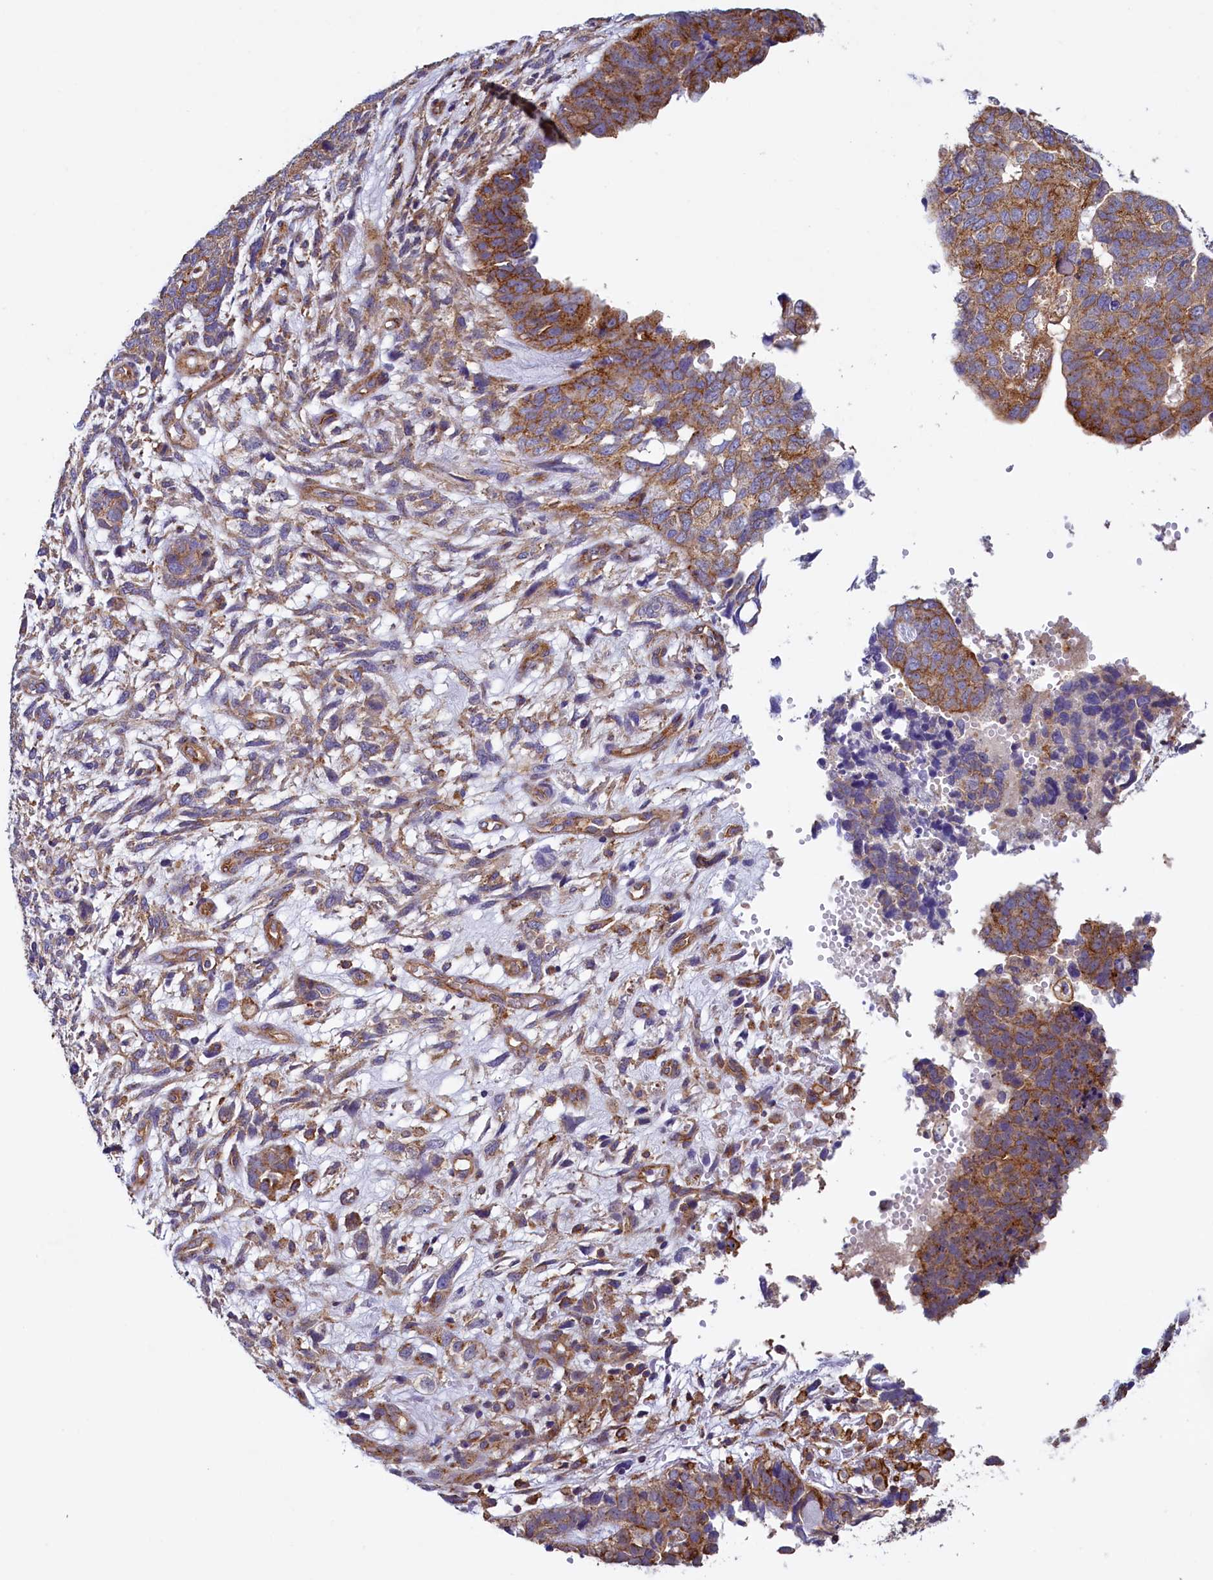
{"staining": {"intensity": "moderate", "quantity": ">75%", "location": "cytoplasmic/membranous"}, "tissue": "cervical cancer", "cell_type": "Tumor cells", "image_type": "cancer", "snomed": [{"axis": "morphology", "description": "Squamous cell carcinoma, NOS"}, {"axis": "topography", "description": "Cervix"}], "caption": "A high-resolution photomicrograph shows IHC staining of cervical squamous cell carcinoma, which exhibits moderate cytoplasmic/membranous expression in approximately >75% of tumor cells. Nuclei are stained in blue.", "gene": "GPR21", "patient": {"sex": "female", "age": 63}}